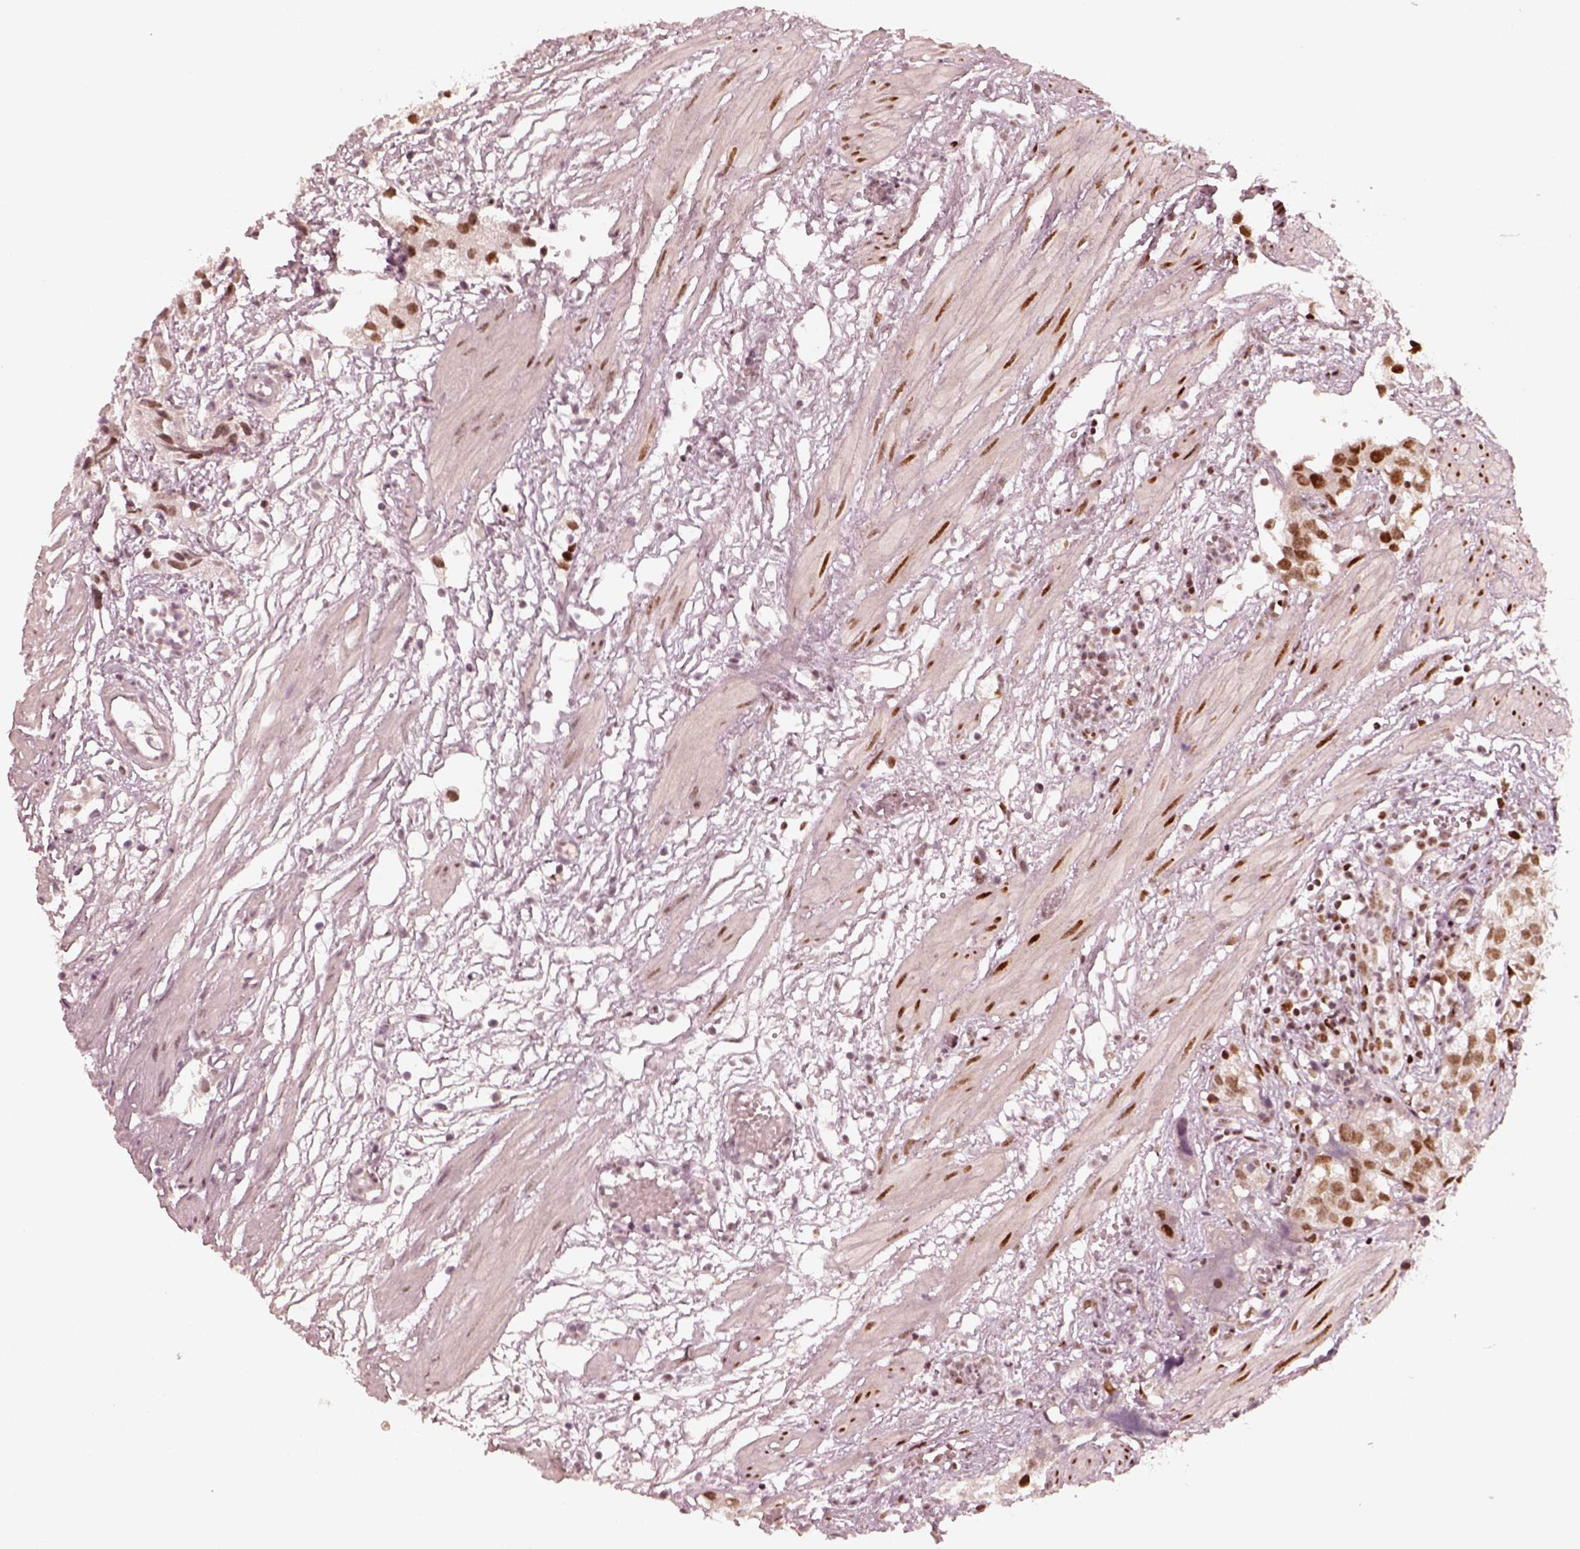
{"staining": {"intensity": "moderate", "quantity": ">75%", "location": "nuclear"}, "tissue": "prostate cancer", "cell_type": "Tumor cells", "image_type": "cancer", "snomed": [{"axis": "morphology", "description": "Adenocarcinoma, High grade"}, {"axis": "topography", "description": "Prostate"}], "caption": "Immunohistochemistry (IHC) histopathology image of neoplastic tissue: human prostate cancer stained using immunohistochemistry (IHC) shows medium levels of moderate protein expression localized specifically in the nuclear of tumor cells, appearing as a nuclear brown color.", "gene": "HNRNPC", "patient": {"sex": "male", "age": 68}}